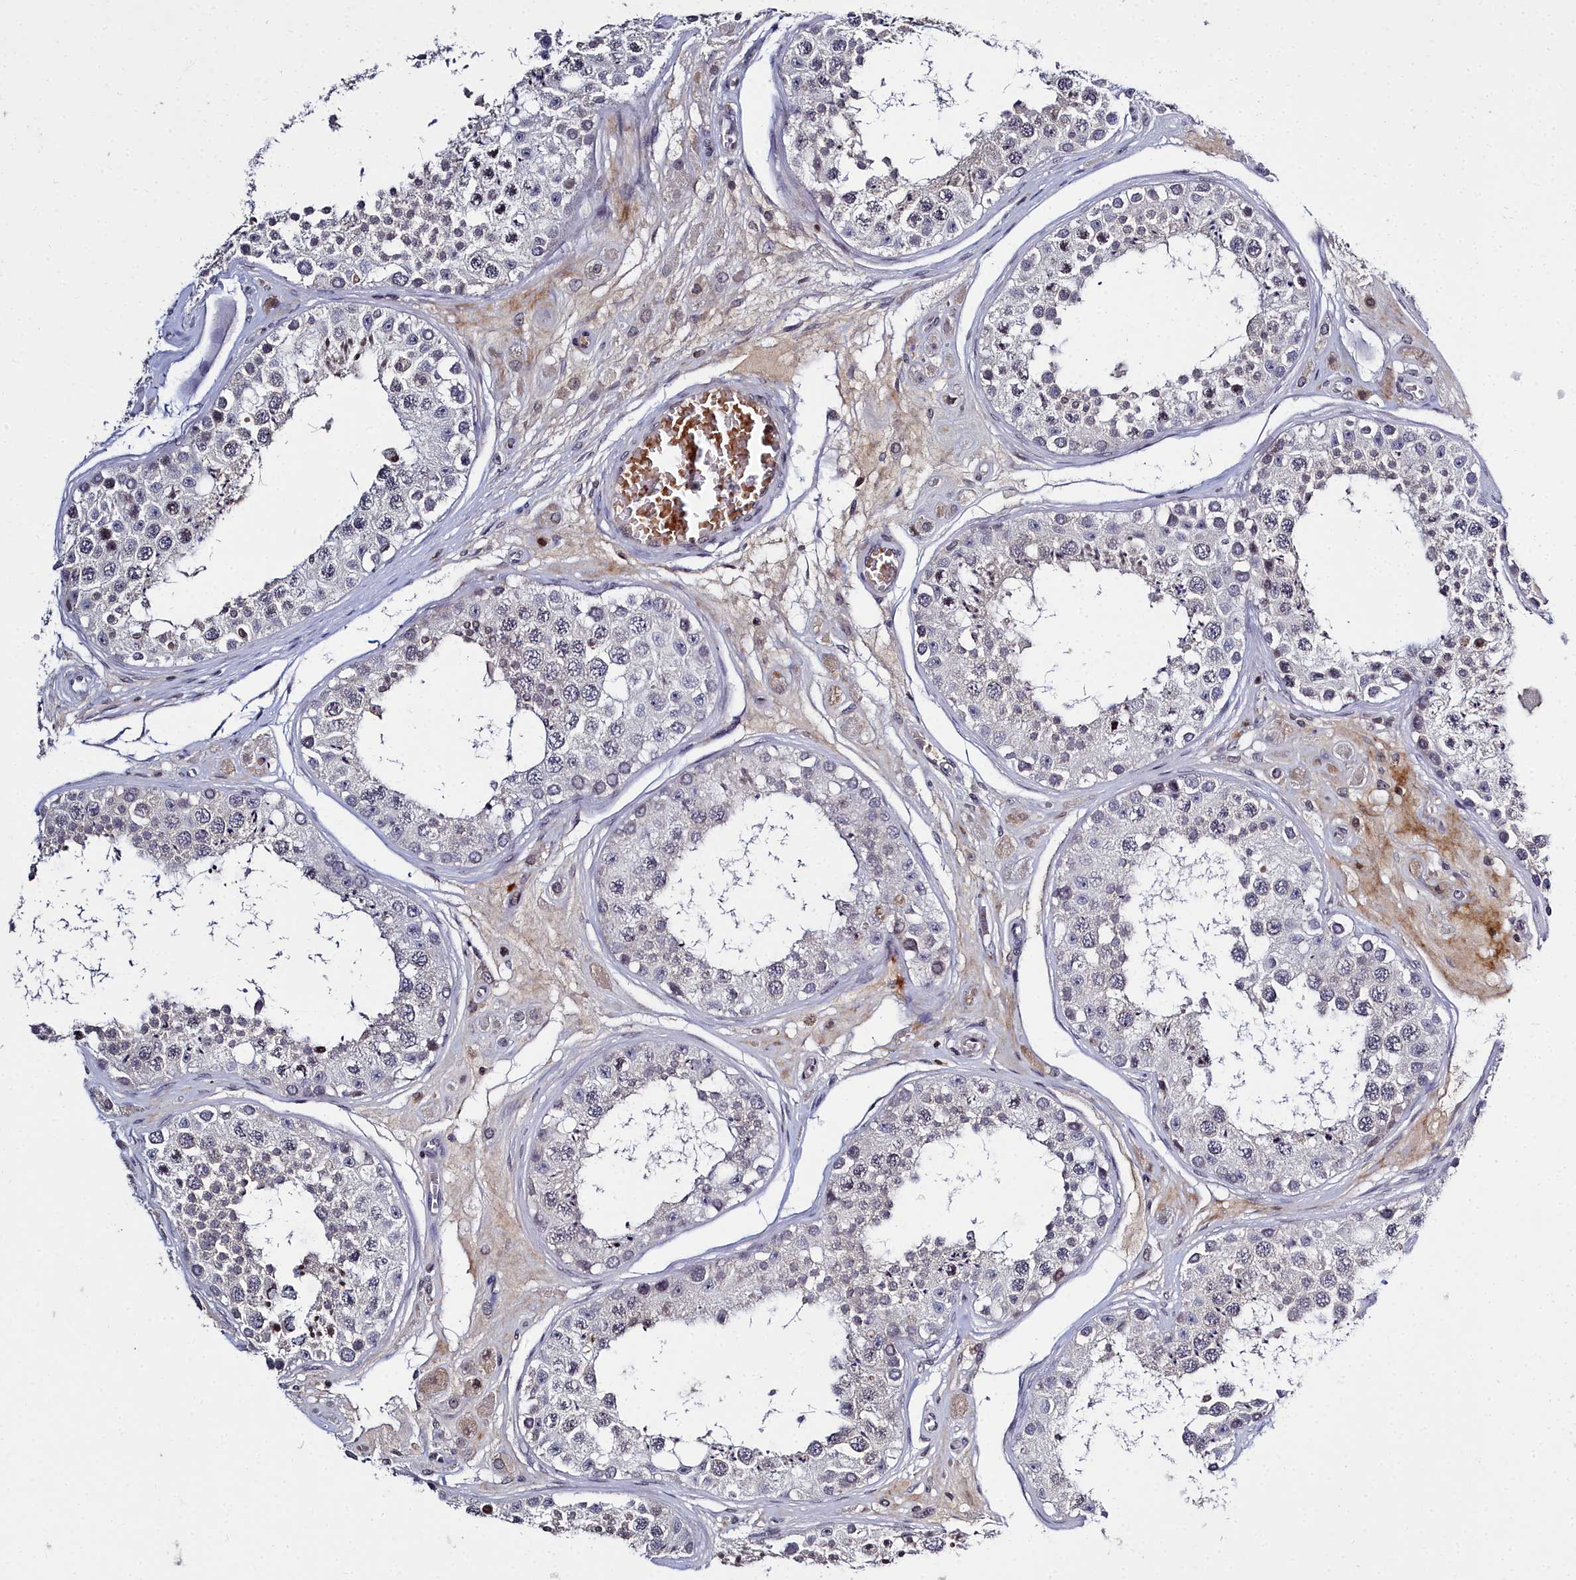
{"staining": {"intensity": "weak", "quantity": "<25%", "location": "nuclear"}, "tissue": "testis", "cell_type": "Cells in seminiferous ducts", "image_type": "normal", "snomed": [{"axis": "morphology", "description": "Normal tissue, NOS"}, {"axis": "topography", "description": "Testis"}], "caption": "Cells in seminiferous ducts are negative for protein expression in normal human testis. The staining is performed using DAB brown chromogen with nuclei counter-stained in using hematoxylin.", "gene": "FZD4", "patient": {"sex": "male", "age": 25}}